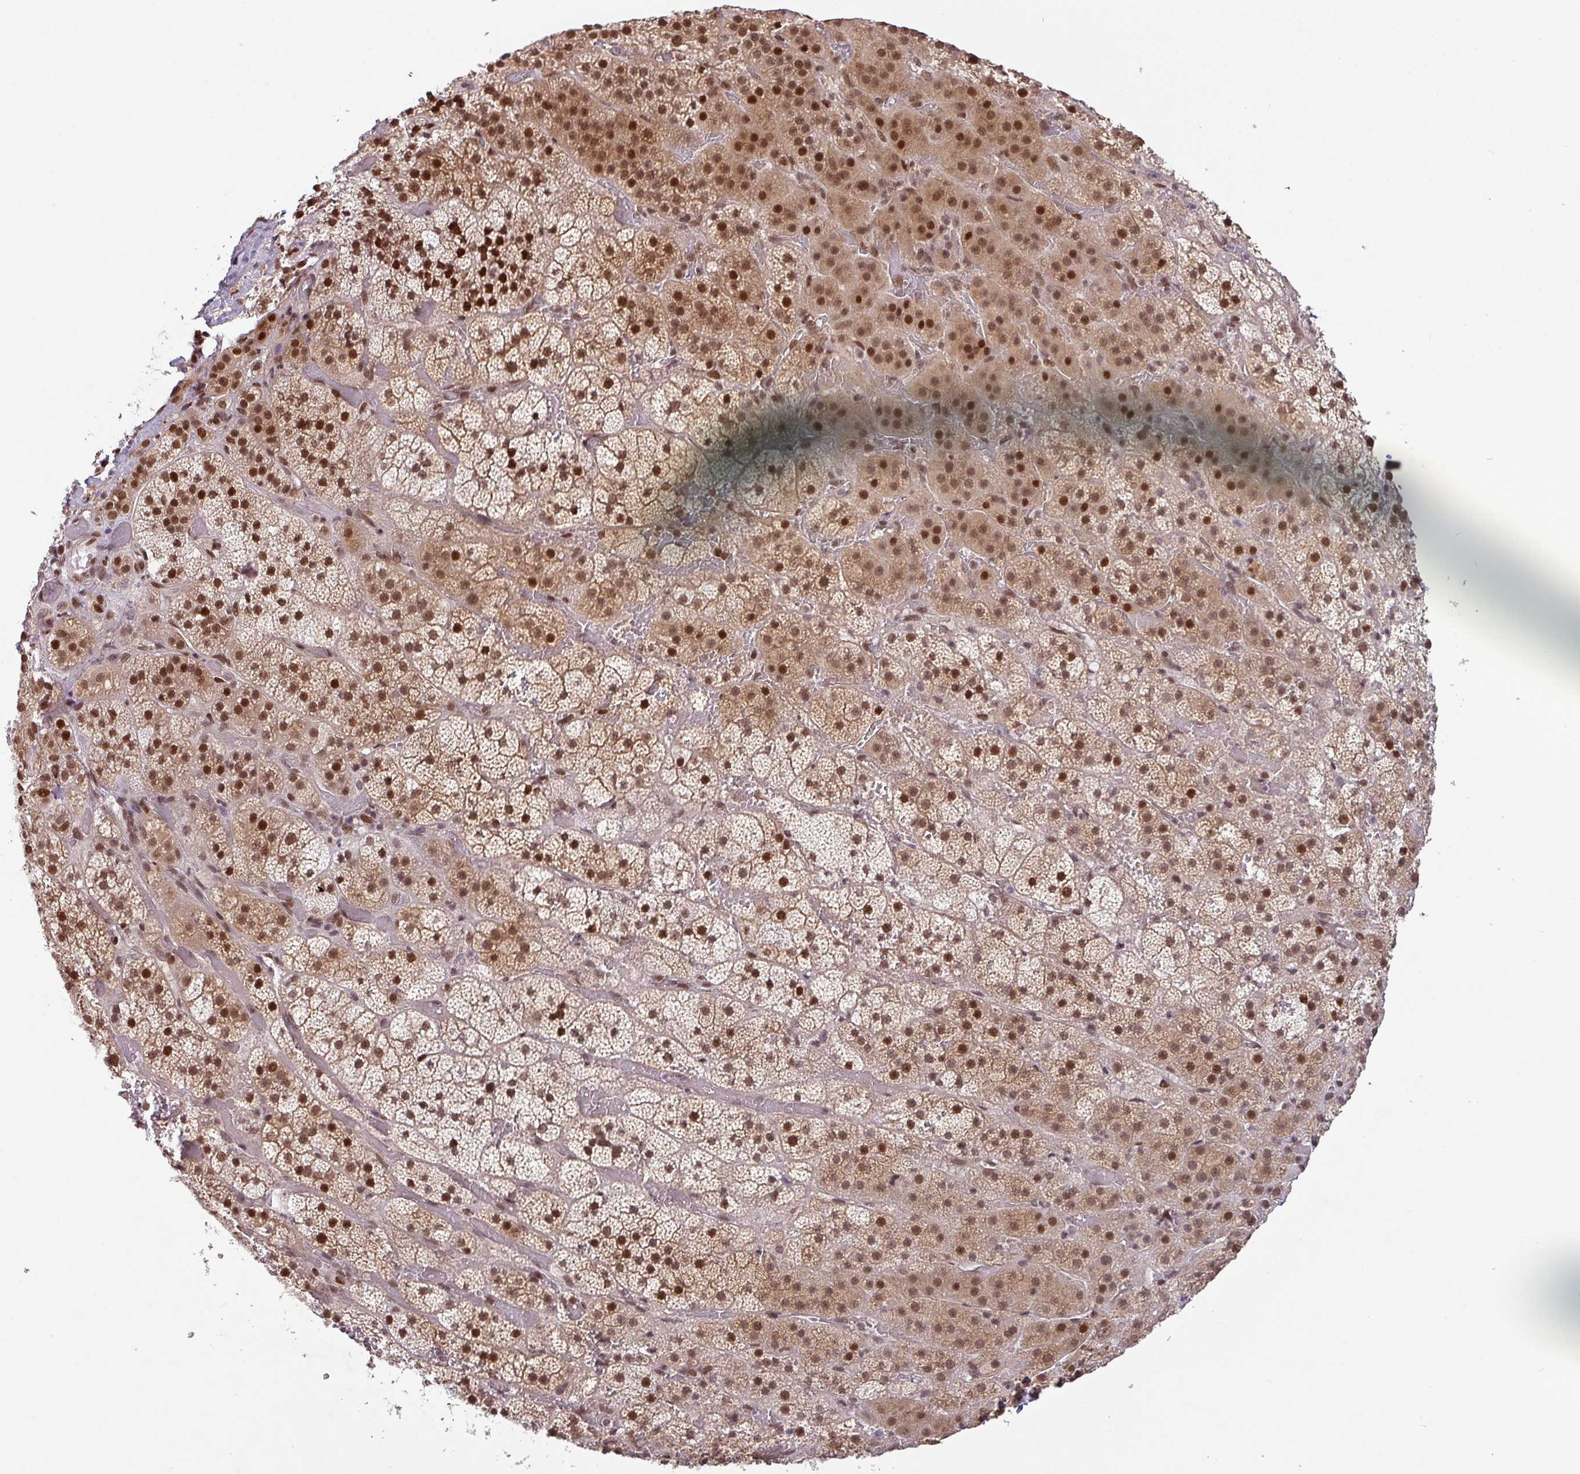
{"staining": {"intensity": "strong", "quantity": ">75%", "location": "nuclear"}, "tissue": "adrenal gland", "cell_type": "Glandular cells", "image_type": "normal", "snomed": [{"axis": "morphology", "description": "Normal tissue, NOS"}, {"axis": "topography", "description": "Adrenal gland"}], "caption": "The image demonstrates a brown stain indicating the presence of a protein in the nuclear of glandular cells in adrenal gland. The protein is shown in brown color, while the nuclei are stained blue.", "gene": "SRSF2", "patient": {"sex": "male", "age": 57}}